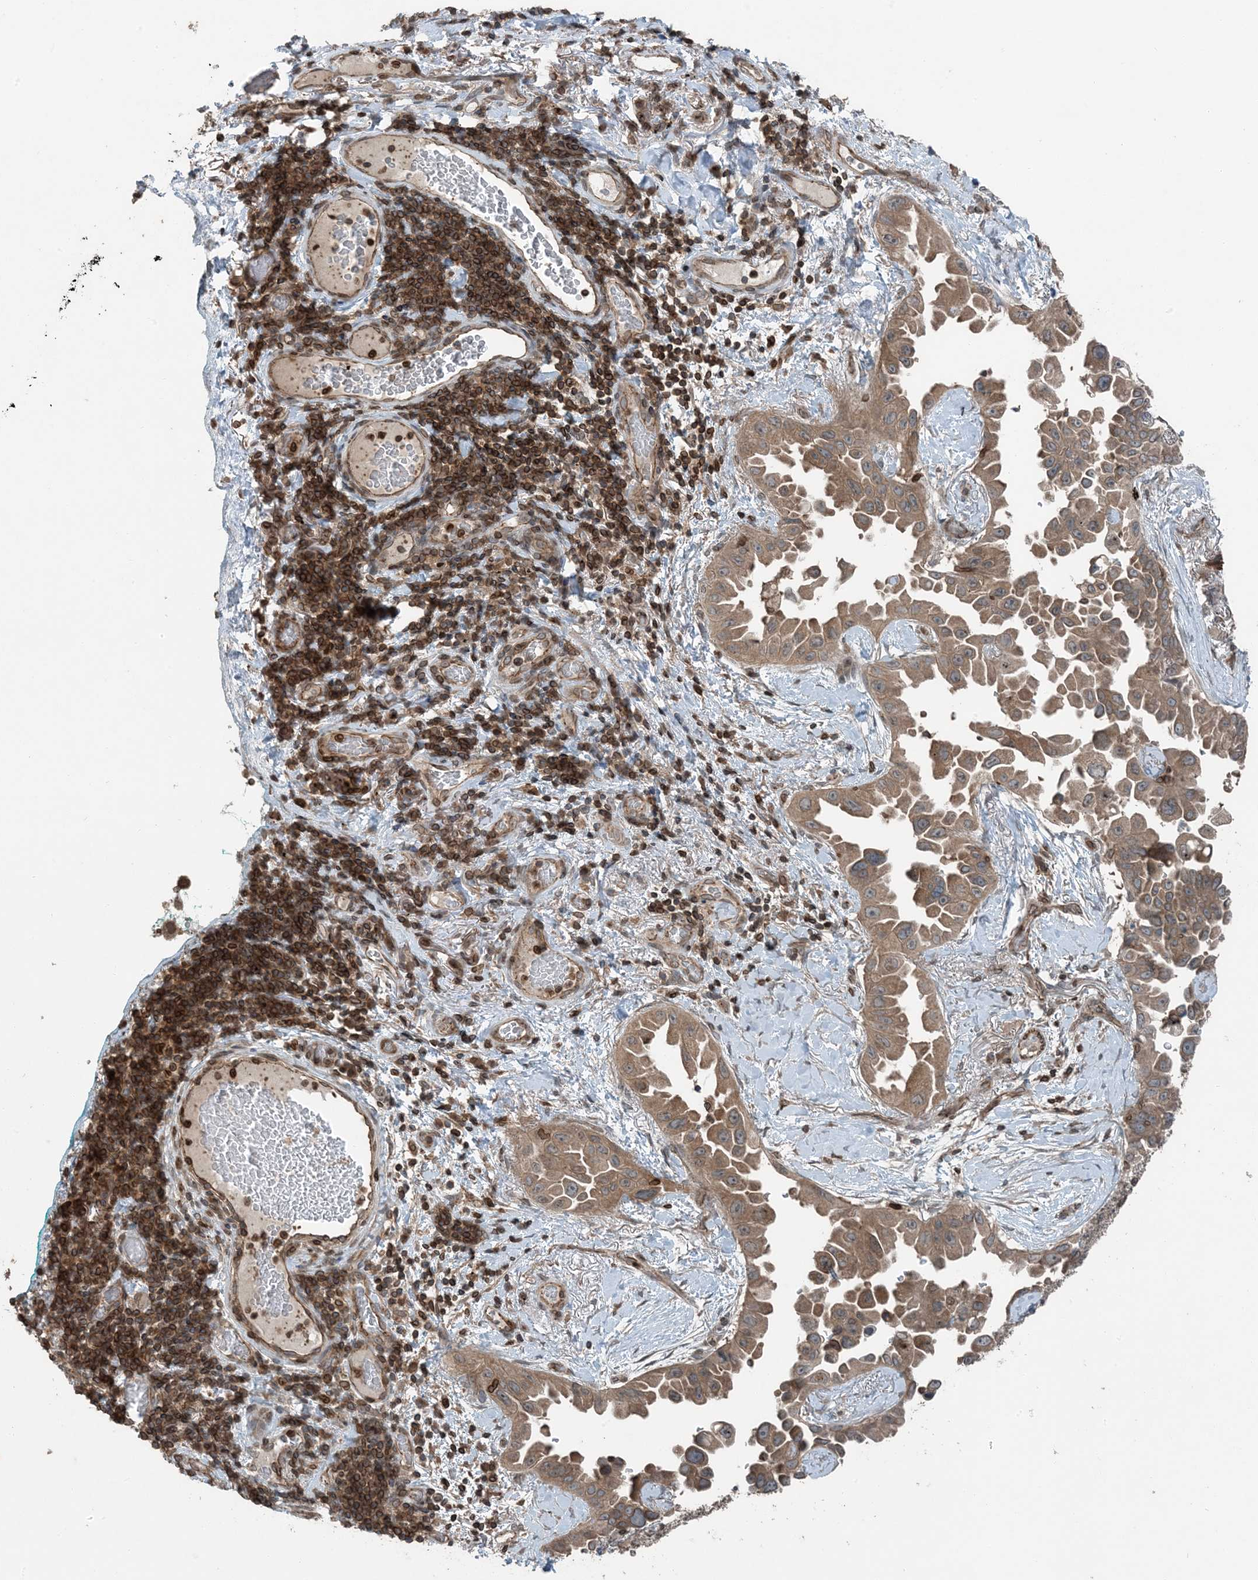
{"staining": {"intensity": "moderate", "quantity": ">75%", "location": "cytoplasmic/membranous"}, "tissue": "lung cancer", "cell_type": "Tumor cells", "image_type": "cancer", "snomed": [{"axis": "morphology", "description": "Adenocarcinoma, NOS"}, {"axis": "topography", "description": "Lung"}], "caption": "IHC (DAB) staining of human lung adenocarcinoma reveals moderate cytoplasmic/membranous protein expression in about >75% of tumor cells. (Brightfield microscopy of DAB IHC at high magnification).", "gene": "ZFAND2B", "patient": {"sex": "female", "age": 67}}